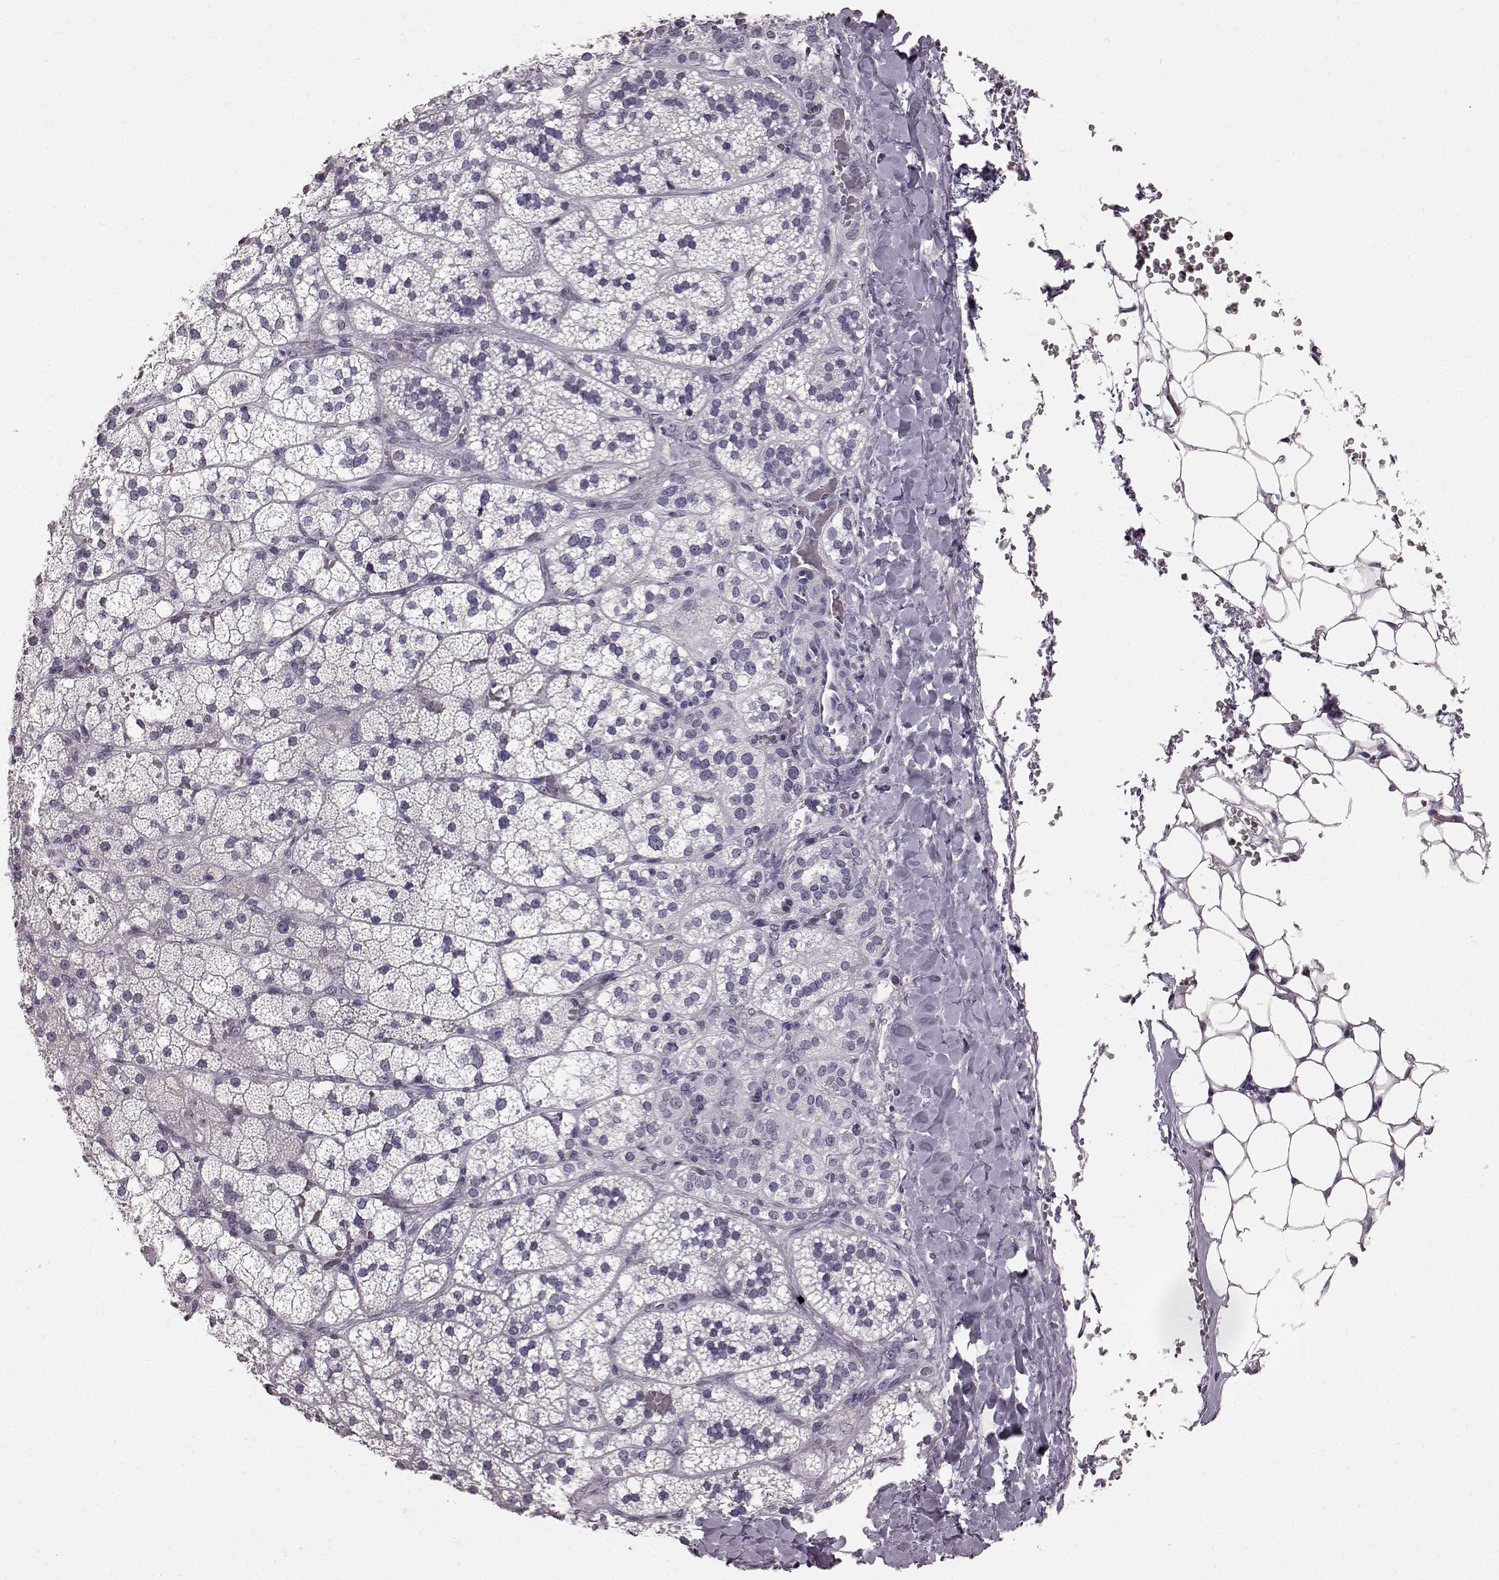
{"staining": {"intensity": "negative", "quantity": "none", "location": "none"}, "tissue": "adrenal gland", "cell_type": "Glandular cells", "image_type": "normal", "snomed": [{"axis": "morphology", "description": "Normal tissue, NOS"}, {"axis": "topography", "description": "Adrenal gland"}], "caption": "High magnification brightfield microscopy of benign adrenal gland stained with DAB (3,3'-diaminobenzidine) (brown) and counterstained with hematoxylin (blue): glandular cells show no significant staining.", "gene": "FUT4", "patient": {"sex": "male", "age": 53}}